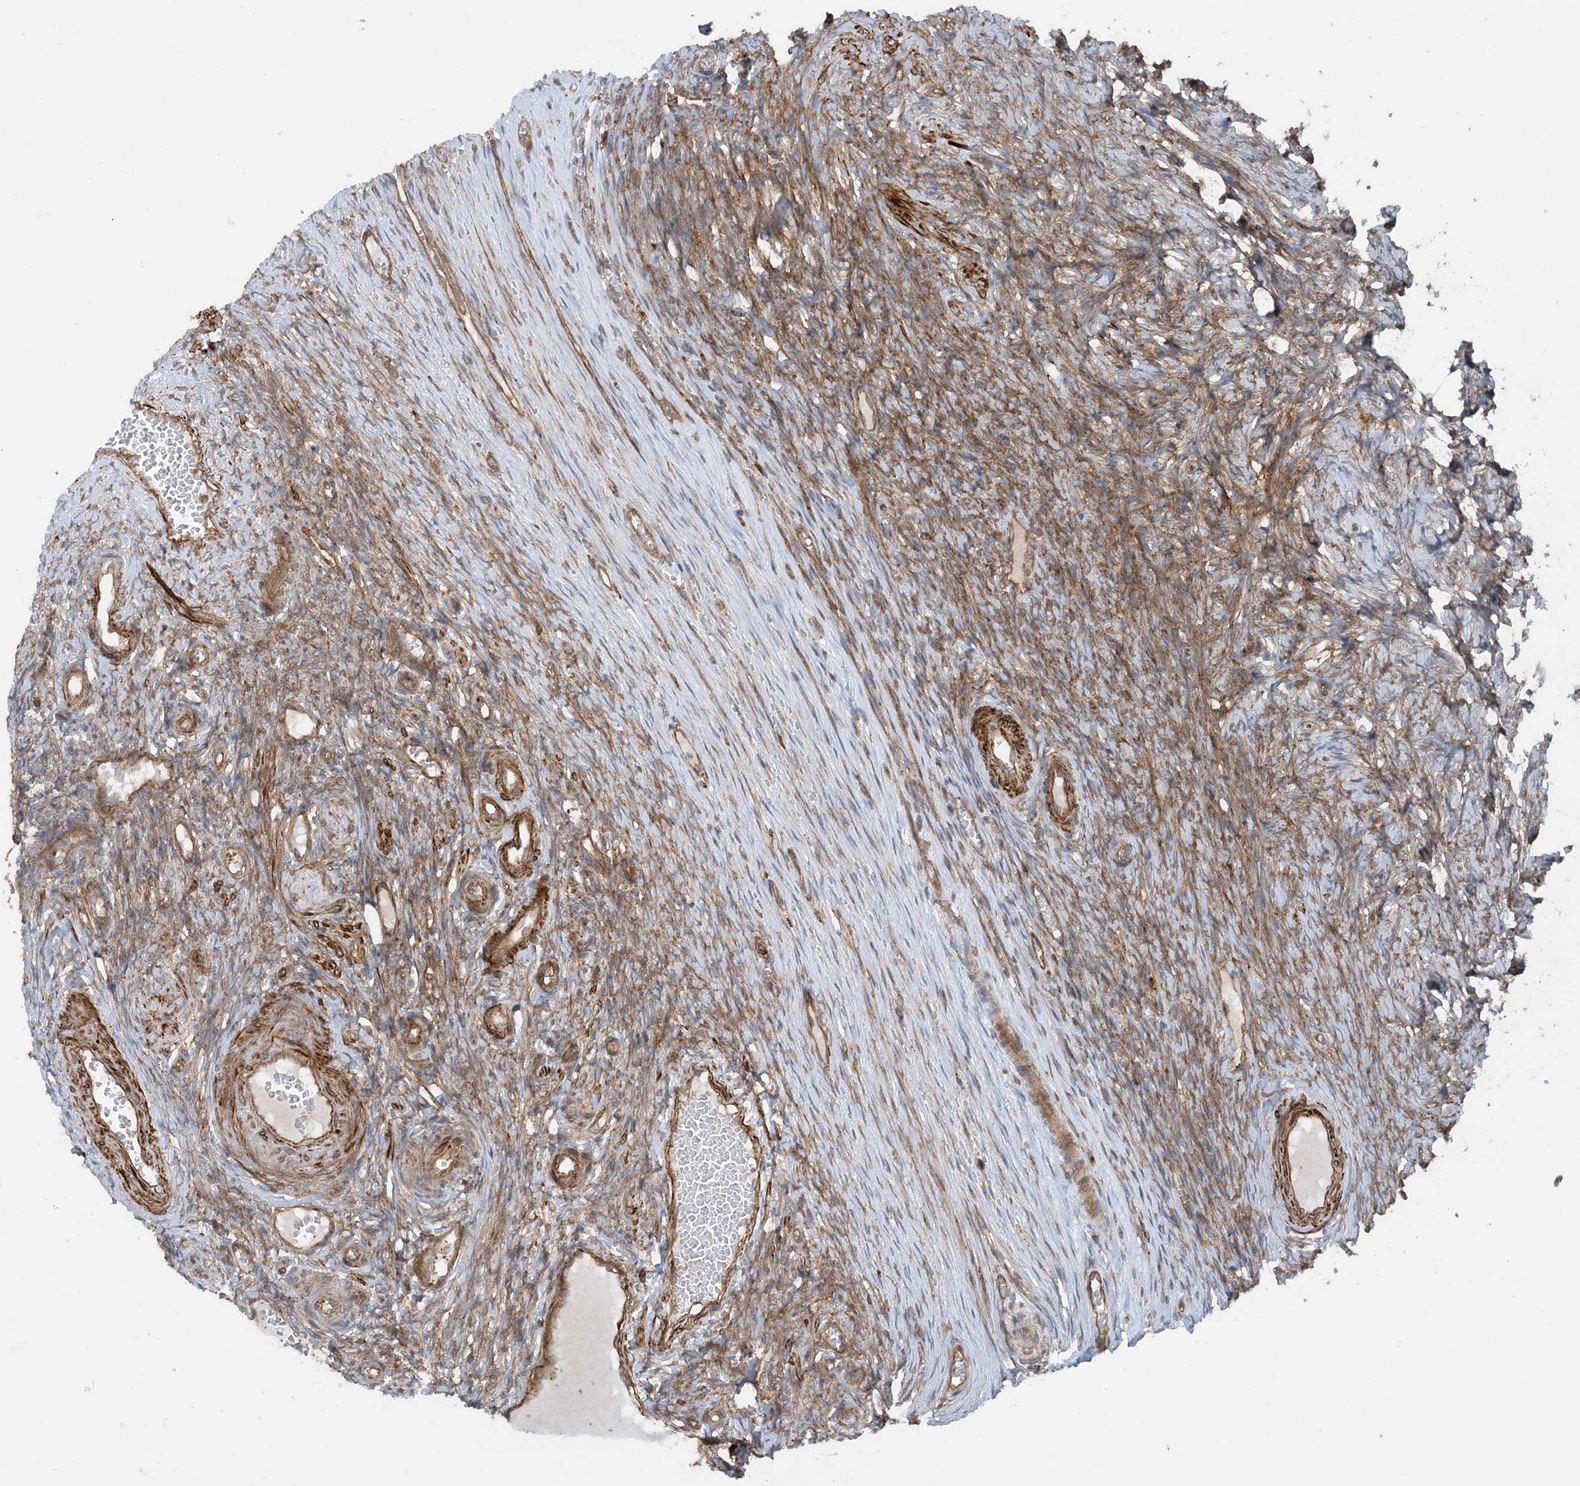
{"staining": {"intensity": "moderate", "quantity": "25%-75%", "location": "cytoplasmic/membranous"}, "tissue": "ovary", "cell_type": "Ovarian stroma cells", "image_type": "normal", "snomed": [{"axis": "morphology", "description": "Adenocarcinoma, NOS"}, {"axis": "topography", "description": "Endometrium"}], "caption": "Brown immunohistochemical staining in normal human ovary displays moderate cytoplasmic/membranous positivity in about 25%-75% of ovarian stroma cells.", "gene": "STAM2", "patient": {"sex": "female", "age": 32}}